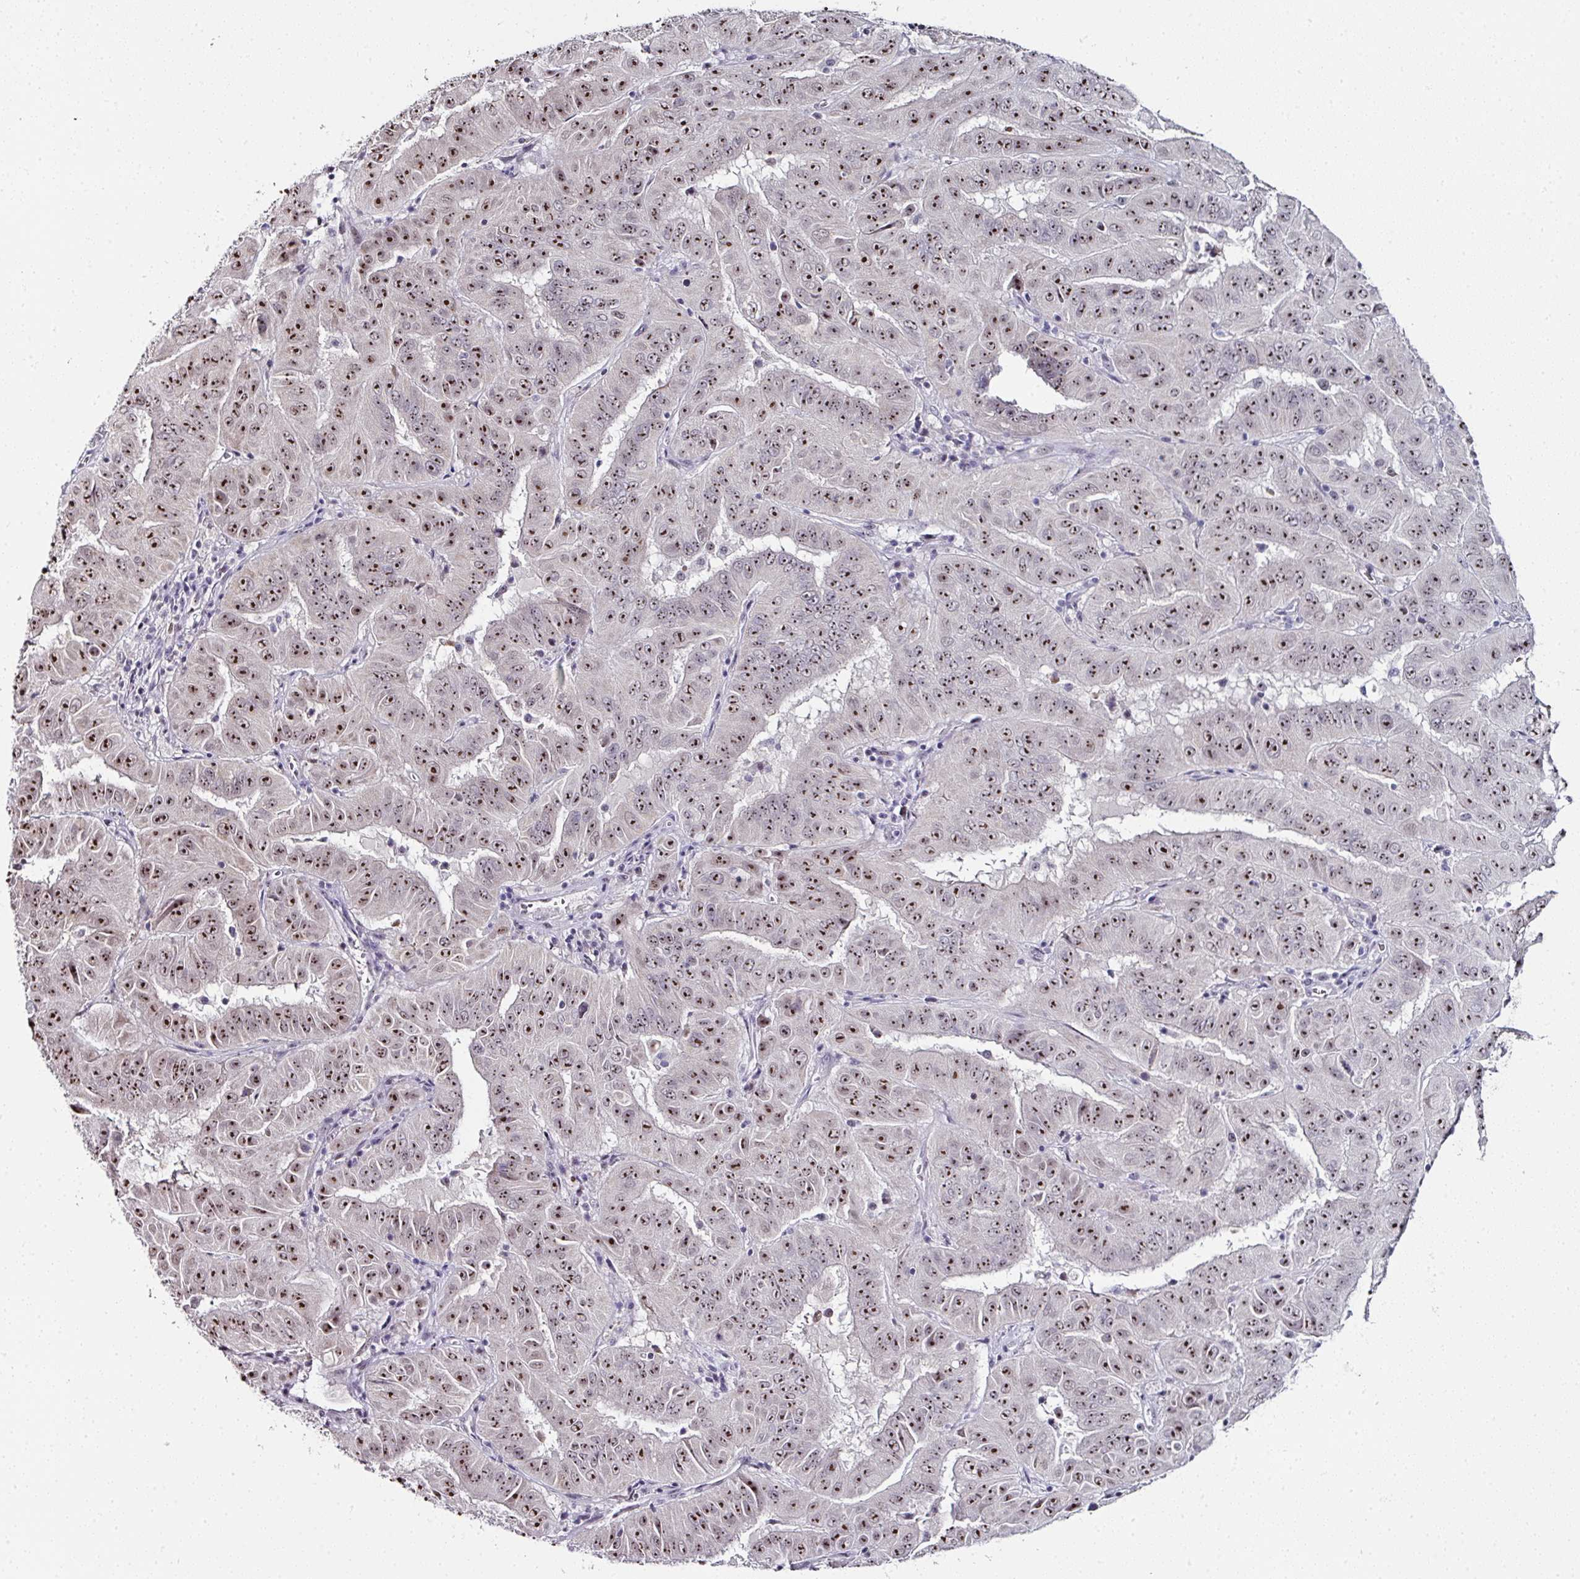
{"staining": {"intensity": "moderate", "quantity": ">75%", "location": "nuclear"}, "tissue": "pancreatic cancer", "cell_type": "Tumor cells", "image_type": "cancer", "snomed": [{"axis": "morphology", "description": "Adenocarcinoma, NOS"}, {"axis": "topography", "description": "Pancreas"}], "caption": "Protein staining of adenocarcinoma (pancreatic) tissue displays moderate nuclear expression in approximately >75% of tumor cells. Immunohistochemistry (ihc) stains the protein of interest in brown and the nuclei are stained blue.", "gene": "NACC2", "patient": {"sex": "male", "age": 63}}